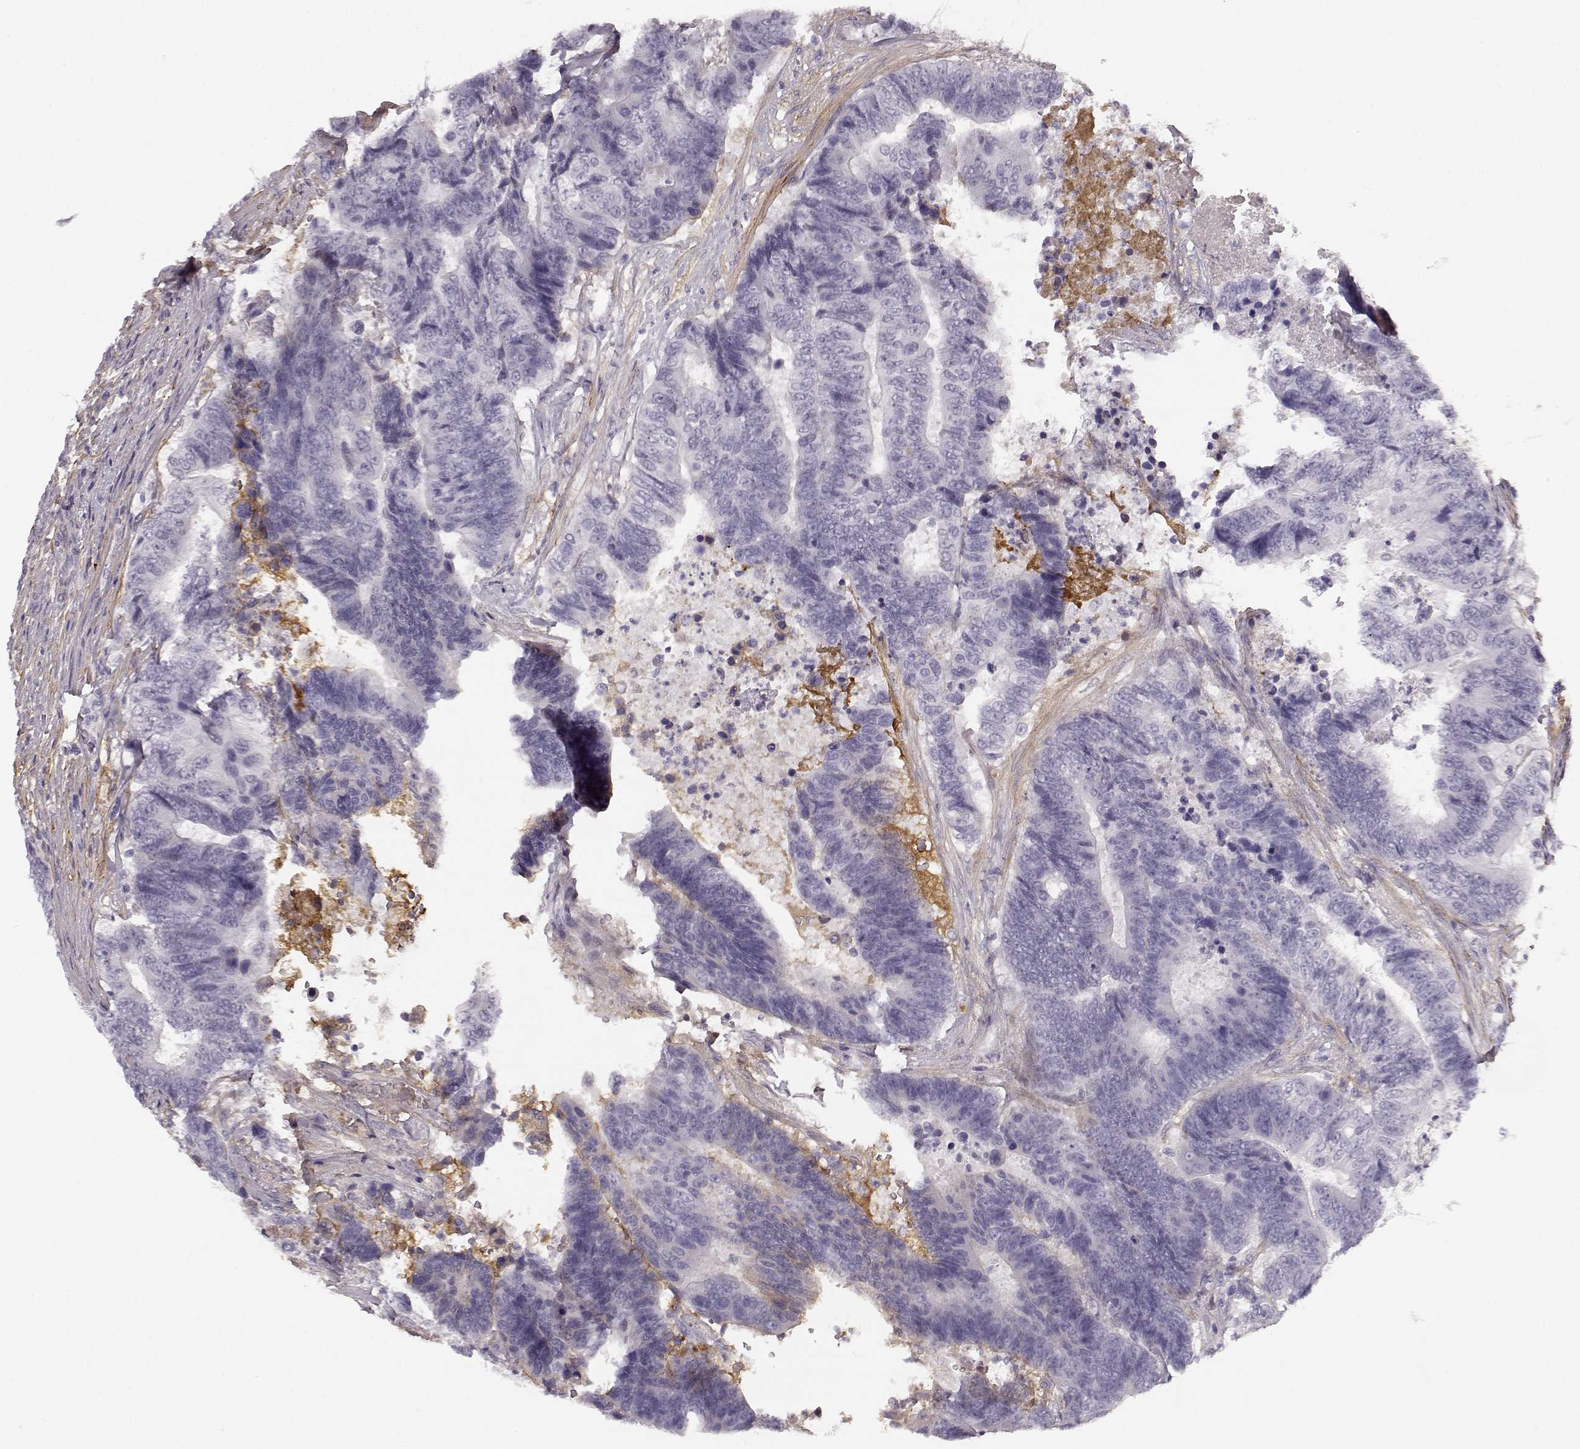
{"staining": {"intensity": "negative", "quantity": "none", "location": "none"}, "tissue": "colorectal cancer", "cell_type": "Tumor cells", "image_type": "cancer", "snomed": [{"axis": "morphology", "description": "Adenocarcinoma, NOS"}, {"axis": "topography", "description": "Colon"}], "caption": "Tumor cells show no significant positivity in adenocarcinoma (colorectal). (DAB immunohistochemistry (IHC), high magnification).", "gene": "TRIM69", "patient": {"sex": "female", "age": 48}}